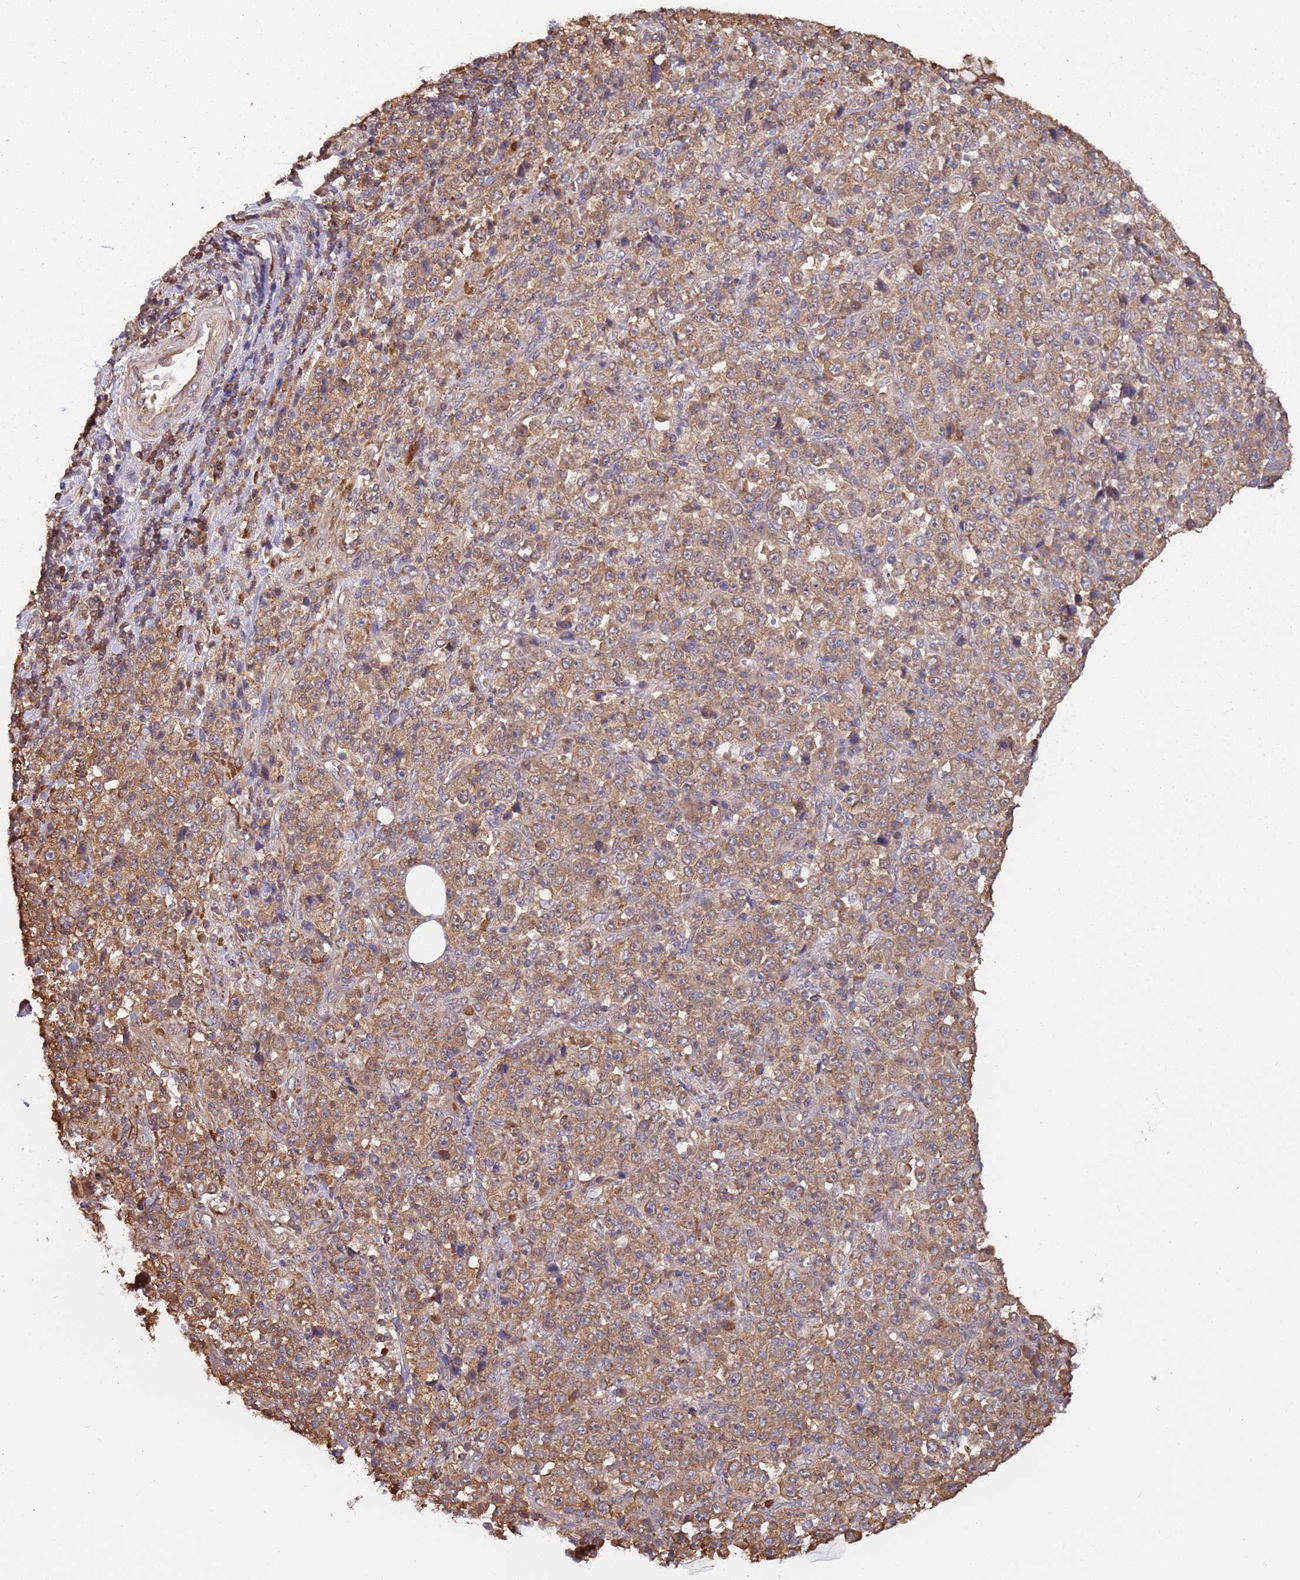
{"staining": {"intensity": "moderate", "quantity": ">75%", "location": "cytoplasmic/membranous"}, "tissue": "stomach cancer", "cell_type": "Tumor cells", "image_type": "cancer", "snomed": [{"axis": "morphology", "description": "Normal tissue, NOS"}, {"axis": "morphology", "description": "Adenocarcinoma, NOS"}, {"axis": "topography", "description": "Stomach, upper"}, {"axis": "topography", "description": "Stomach"}], "caption": "DAB immunohistochemical staining of human stomach adenocarcinoma displays moderate cytoplasmic/membranous protein staining in approximately >75% of tumor cells. The staining was performed using DAB, with brown indicating positive protein expression. Nuclei are stained blue with hematoxylin.", "gene": "COG4", "patient": {"sex": "male", "age": 59}}